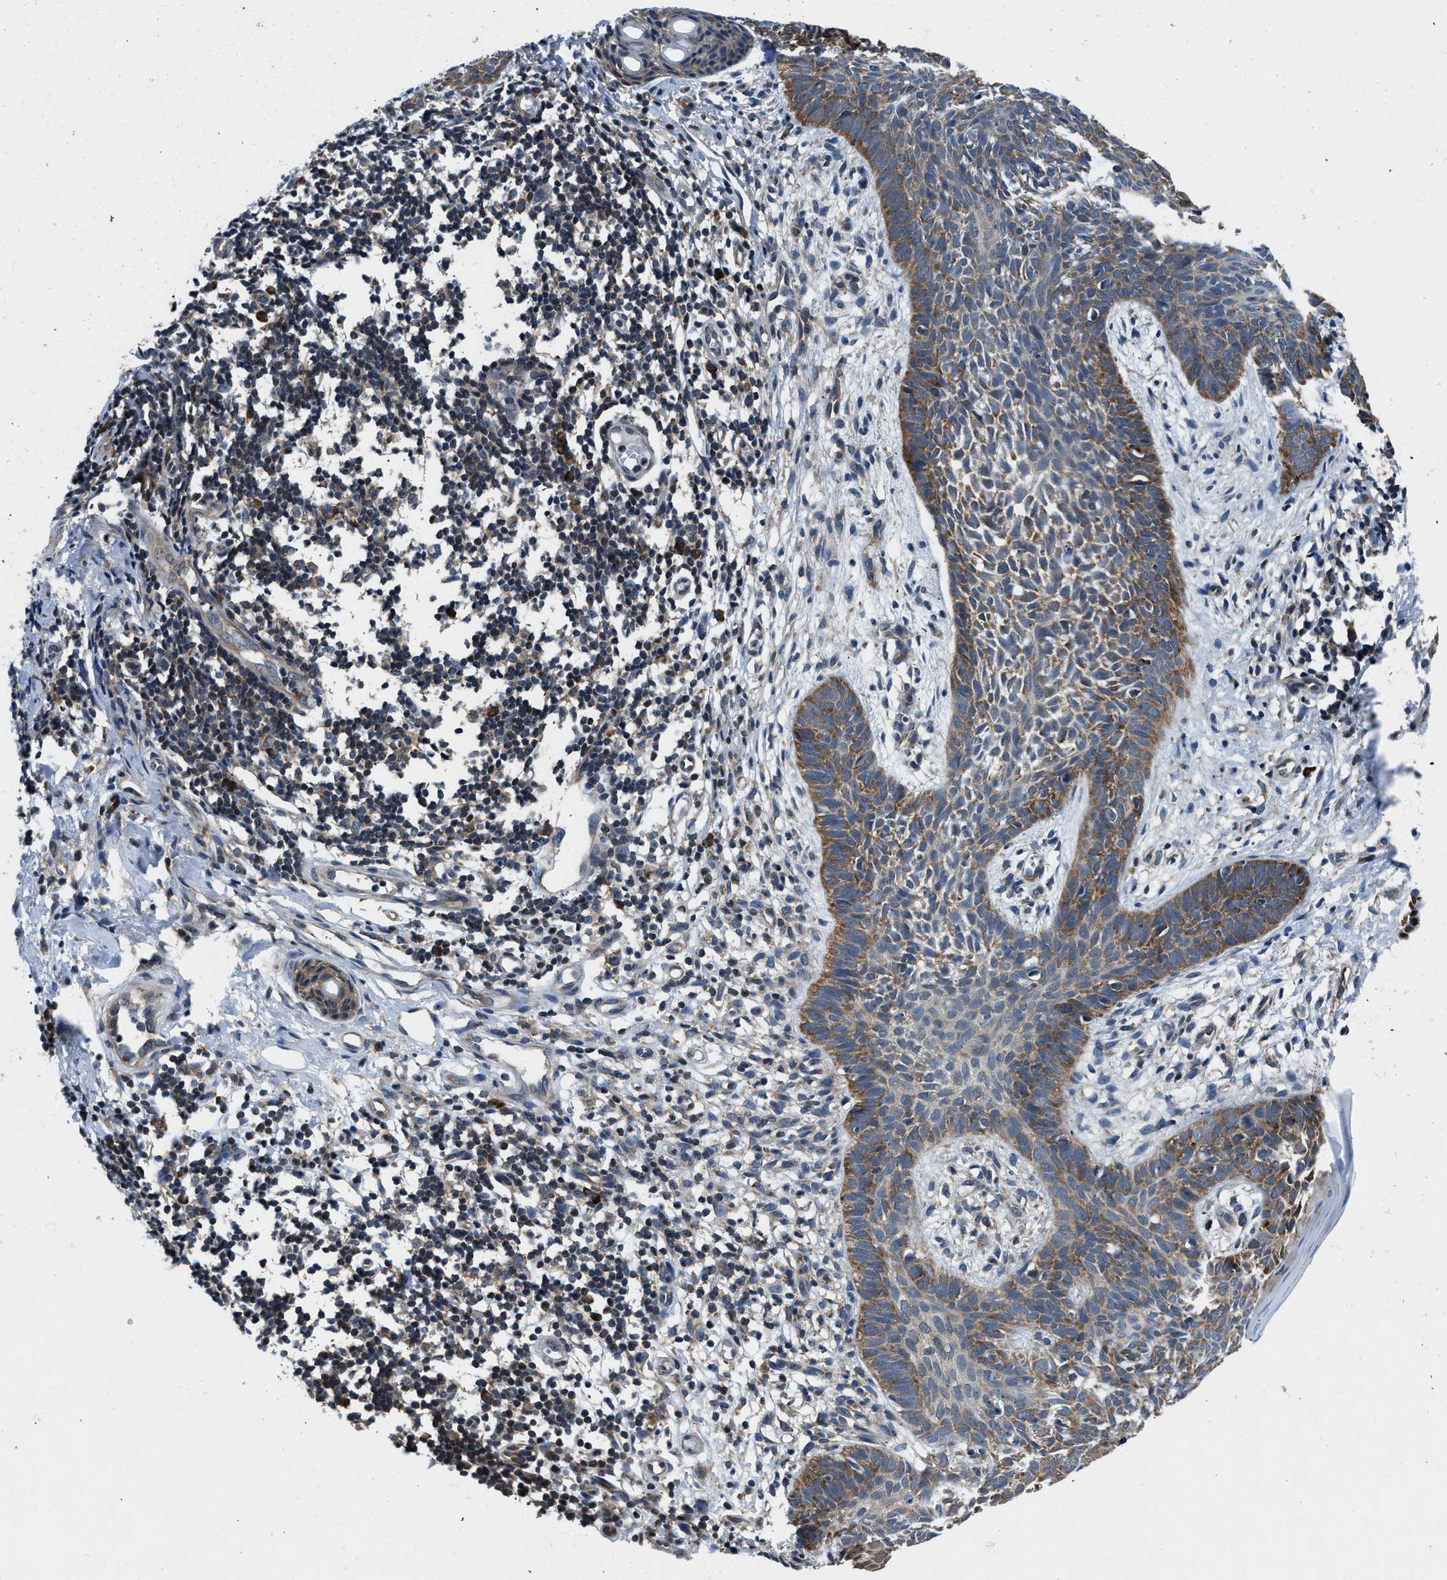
{"staining": {"intensity": "moderate", "quantity": "25%-75%", "location": "cytoplasmic/membranous"}, "tissue": "skin cancer", "cell_type": "Tumor cells", "image_type": "cancer", "snomed": [{"axis": "morphology", "description": "Basal cell carcinoma"}, {"axis": "topography", "description": "Skin"}], "caption": "Skin cancer stained for a protein demonstrates moderate cytoplasmic/membranous positivity in tumor cells. Immunohistochemistry stains the protein of interest in brown and the nuclei are stained blue.", "gene": "PA2G4", "patient": {"sex": "male", "age": 60}}